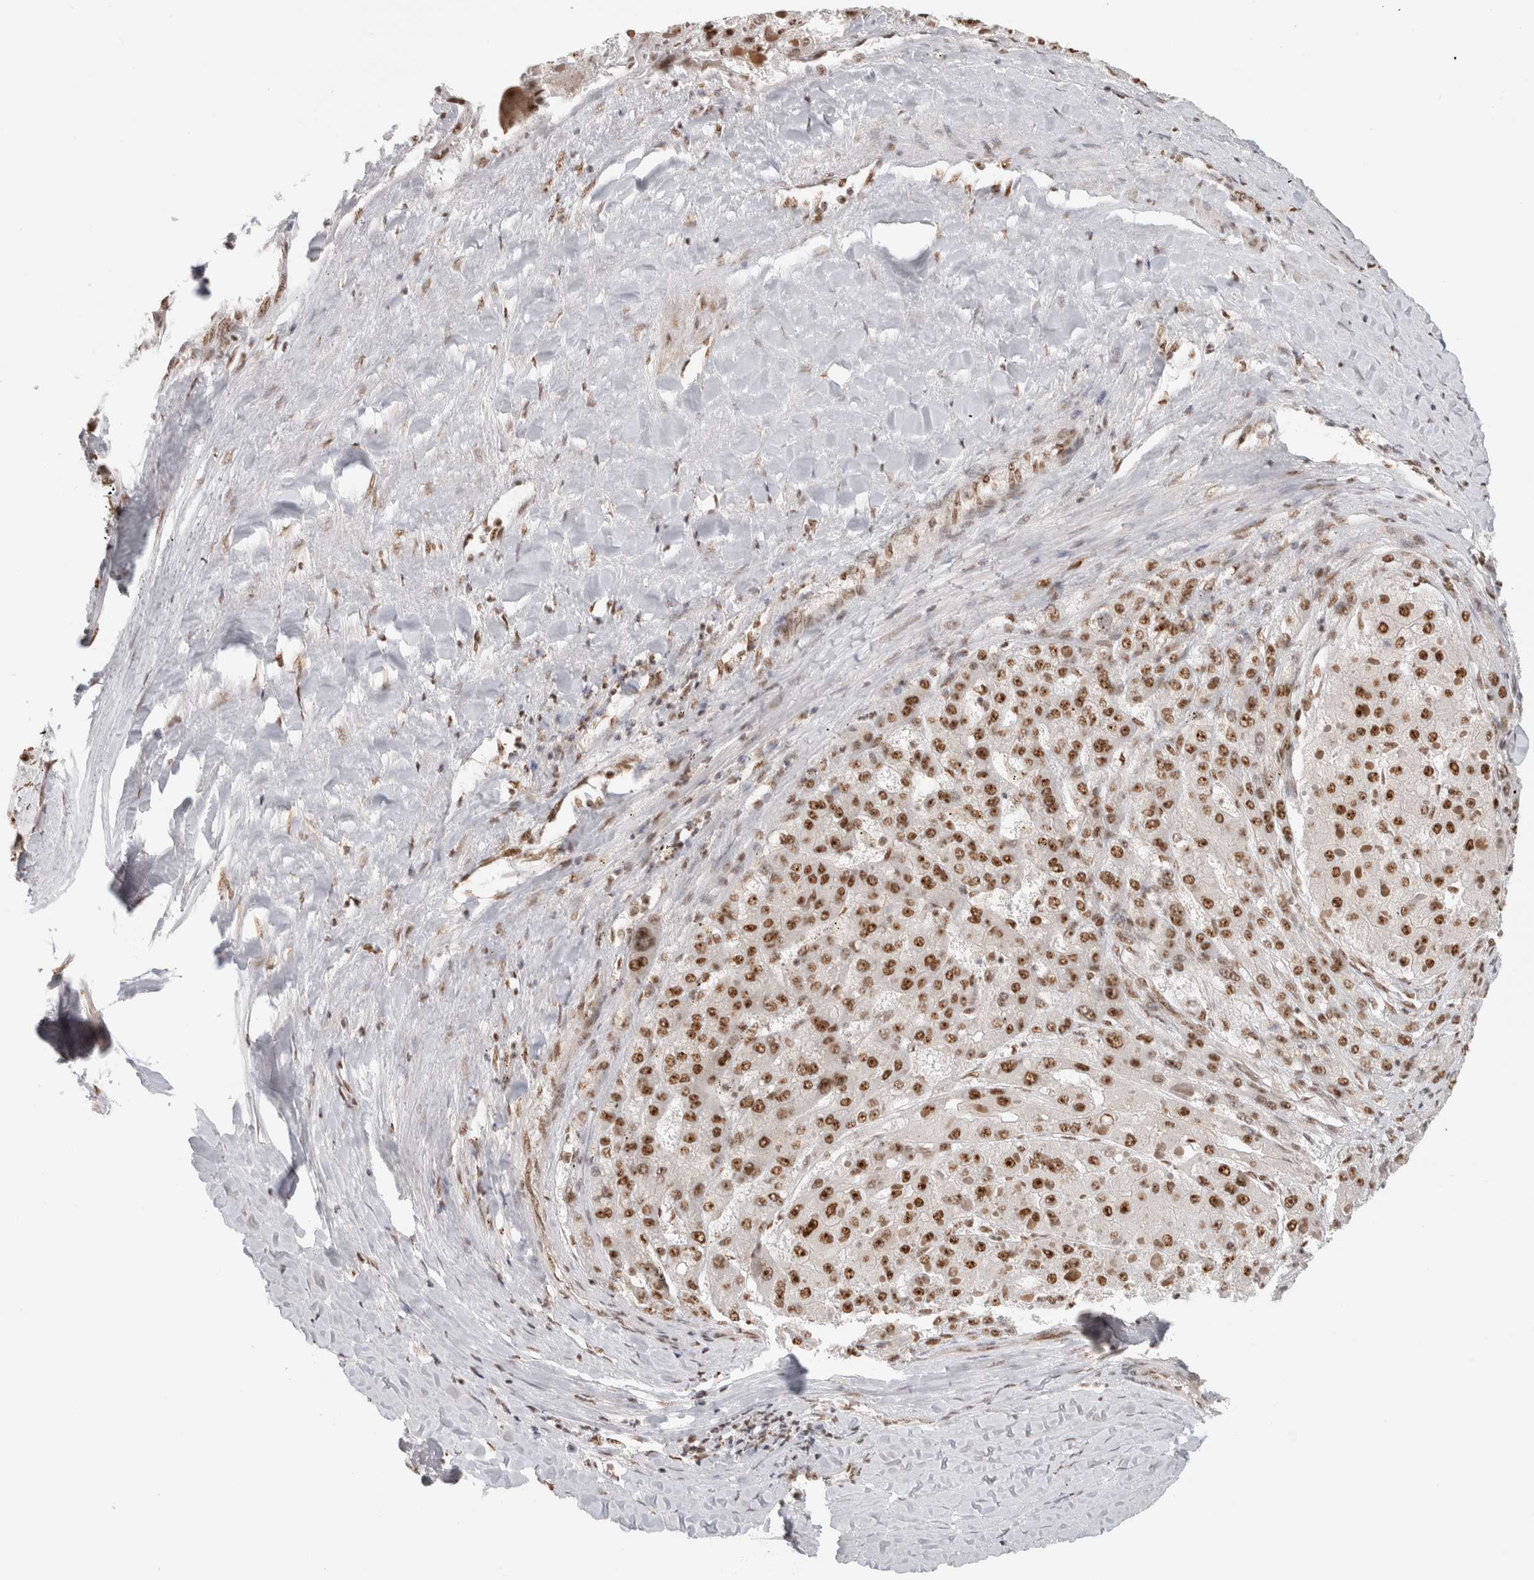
{"staining": {"intensity": "moderate", "quantity": ">75%", "location": "nuclear"}, "tissue": "liver cancer", "cell_type": "Tumor cells", "image_type": "cancer", "snomed": [{"axis": "morphology", "description": "Carcinoma, Hepatocellular, NOS"}, {"axis": "topography", "description": "Liver"}], "caption": "There is medium levels of moderate nuclear positivity in tumor cells of liver cancer (hepatocellular carcinoma), as demonstrated by immunohistochemical staining (brown color).", "gene": "EBNA1BP2", "patient": {"sex": "female", "age": 73}}